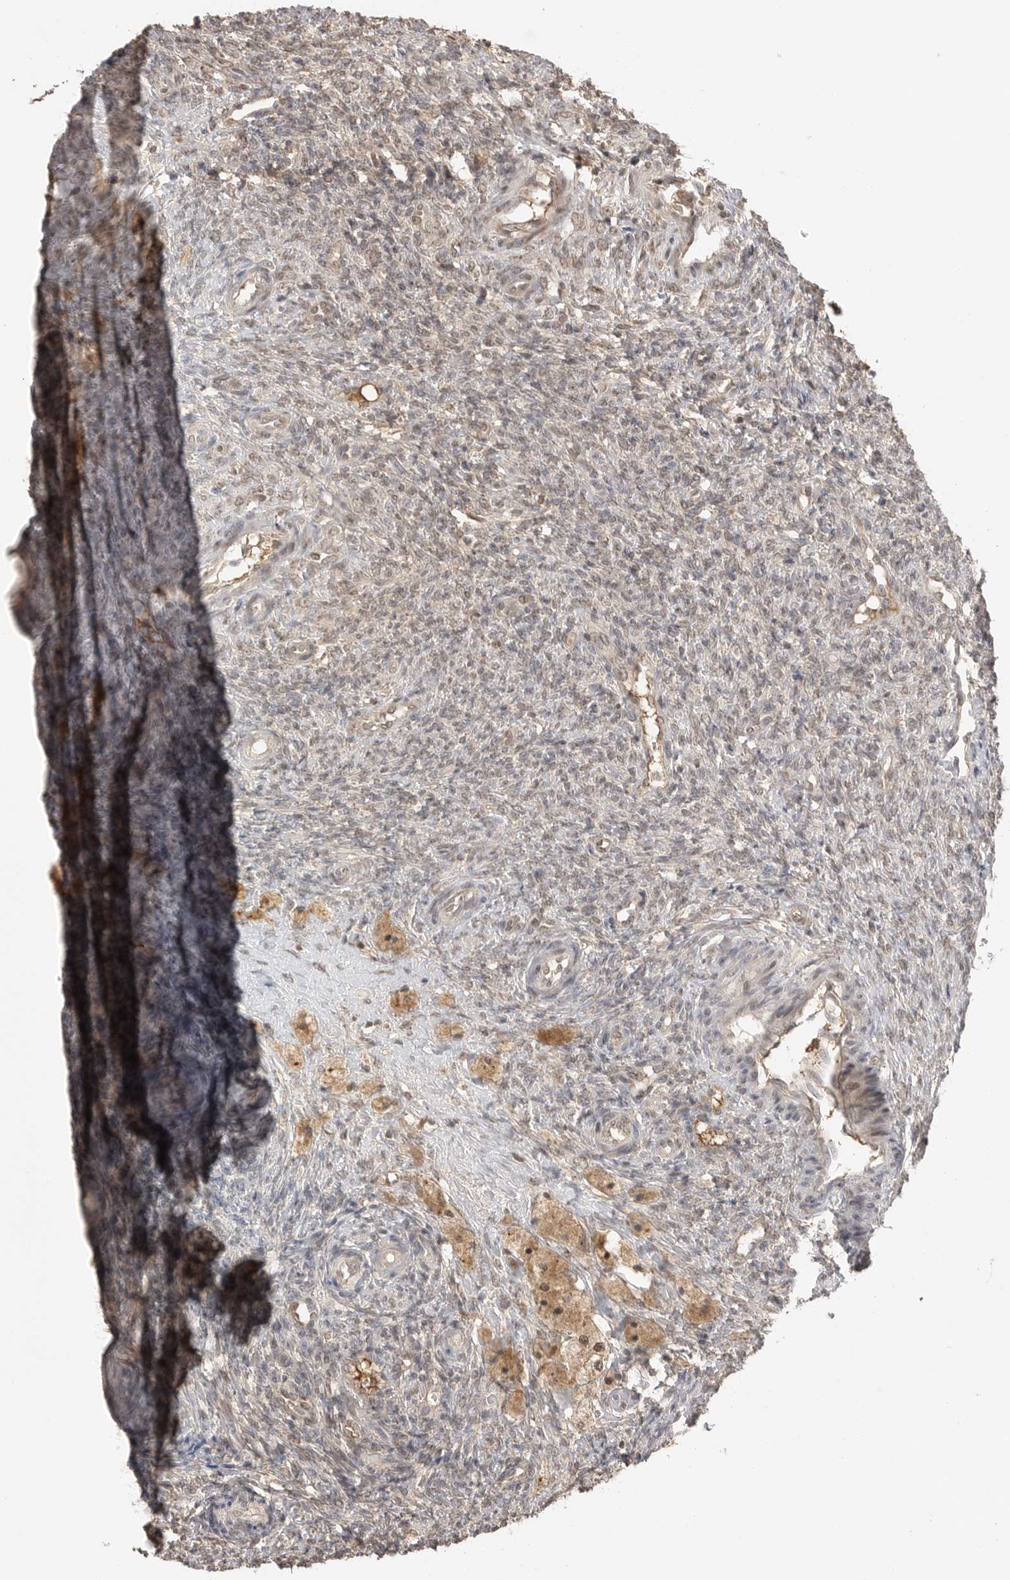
{"staining": {"intensity": "strong", "quantity": ">75%", "location": "cytoplasmic/membranous"}, "tissue": "ovary", "cell_type": "Follicle cells", "image_type": "normal", "snomed": [{"axis": "morphology", "description": "Normal tissue, NOS"}, {"axis": "topography", "description": "Ovary"}], "caption": "Protein staining displays strong cytoplasmic/membranous expression in about >75% of follicle cells in unremarkable ovary. (Brightfield microscopy of DAB IHC at high magnification).", "gene": "ASPSCR1", "patient": {"sex": "female", "age": 41}}